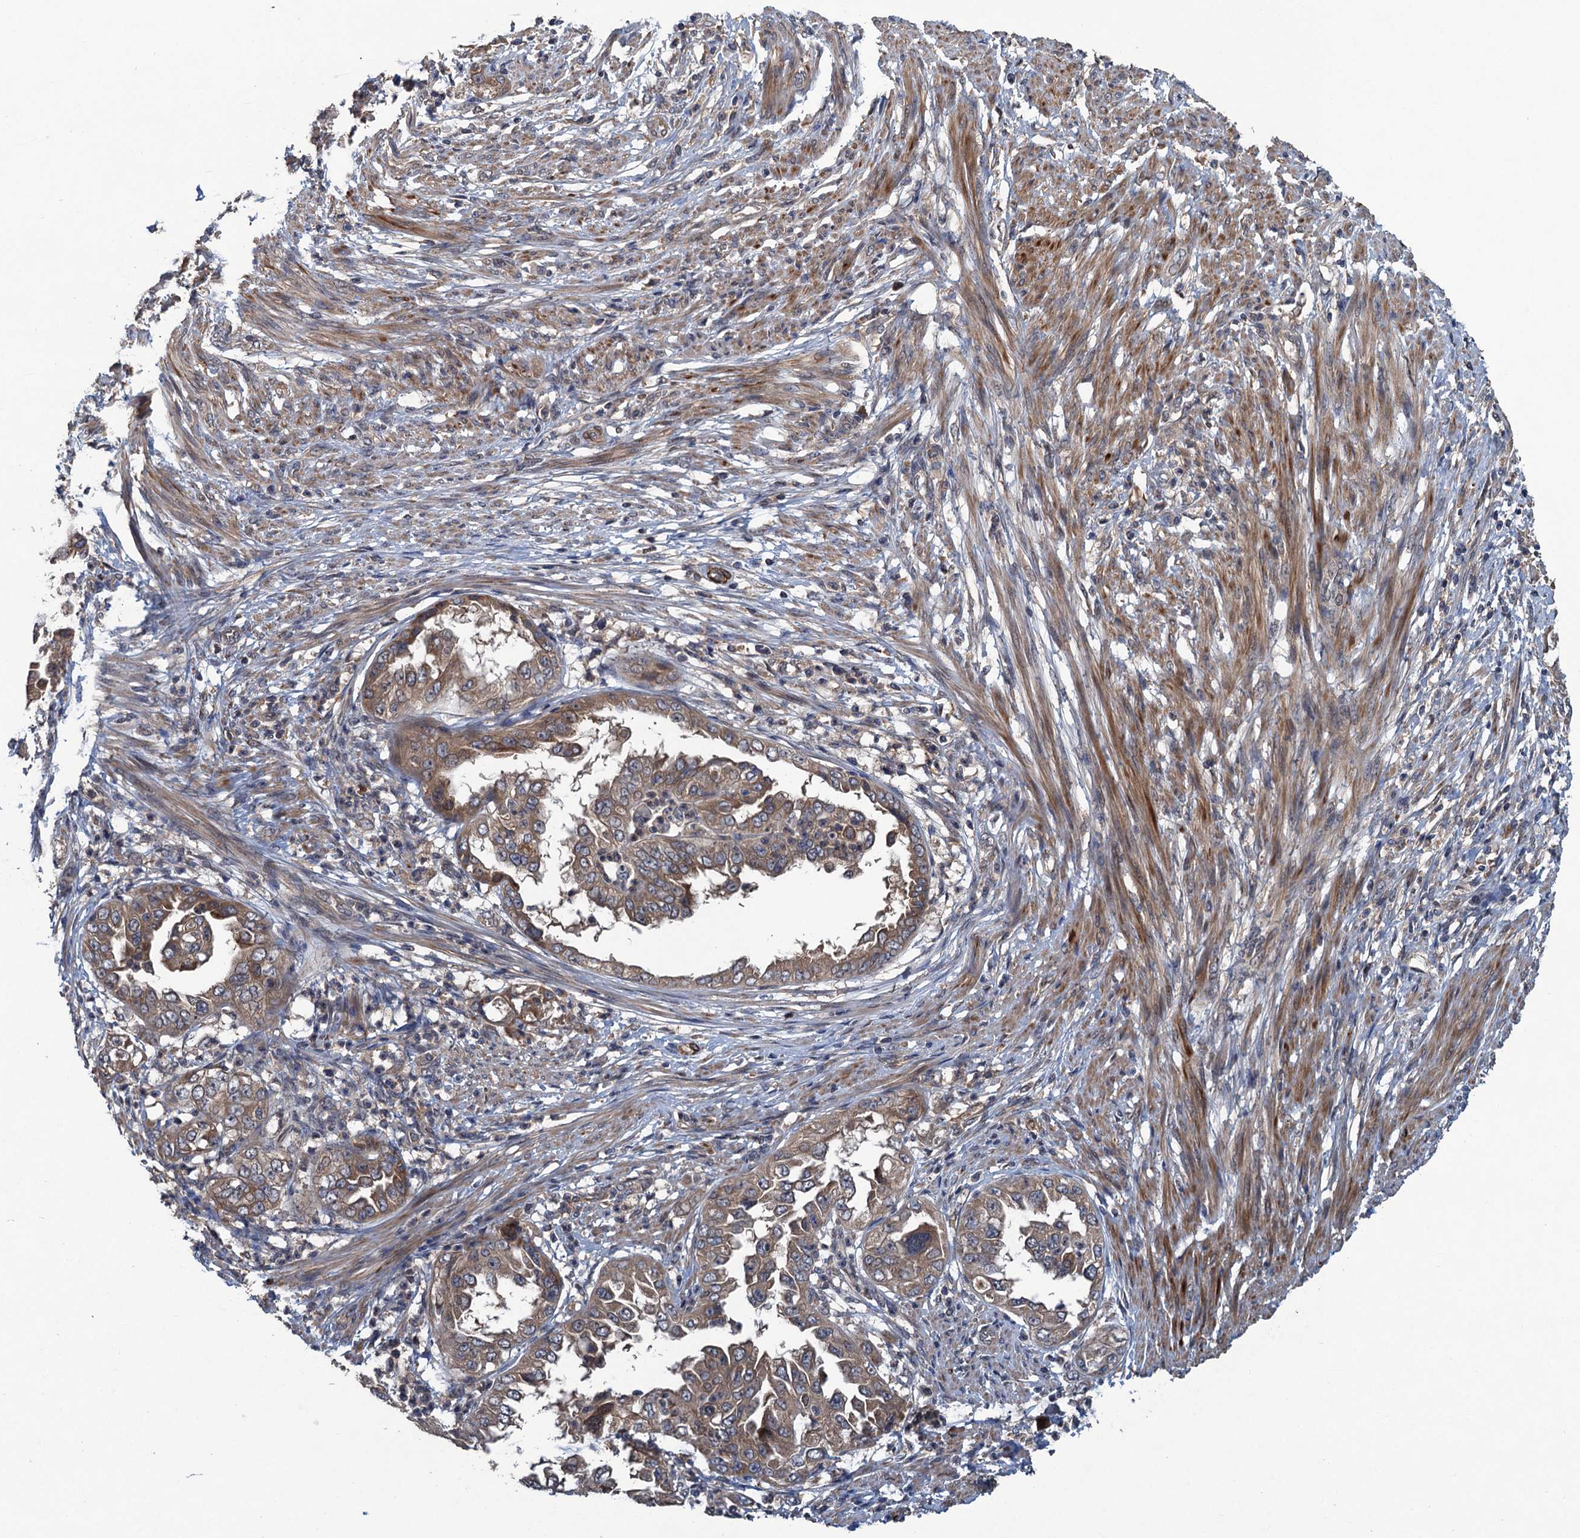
{"staining": {"intensity": "moderate", "quantity": ">75%", "location": "cytoplasmic/membranous"}, "tissue": "endometrial cancer", "cell_type": "Tumor cells", "image_type": "cancer", "snomed": [{"axis": "morphology", "description": "Adenocarcinoma, NOS"}, {"axis": "topography", "description": "Endometrium"}], "caption": "Protein expression analysis of adenocarcinoma (endometrial) displays moderate cytoplasmic/membranous expression in approximately >75% of tumor cells. (Stains: DAB (3,3'-diaminobenzidine) in brown, nuclei in blue, Microscopy: brightfield microscopy at high magnification).", "gene": "CNTN5", "patient": {"sex": "female", "age": 85}}